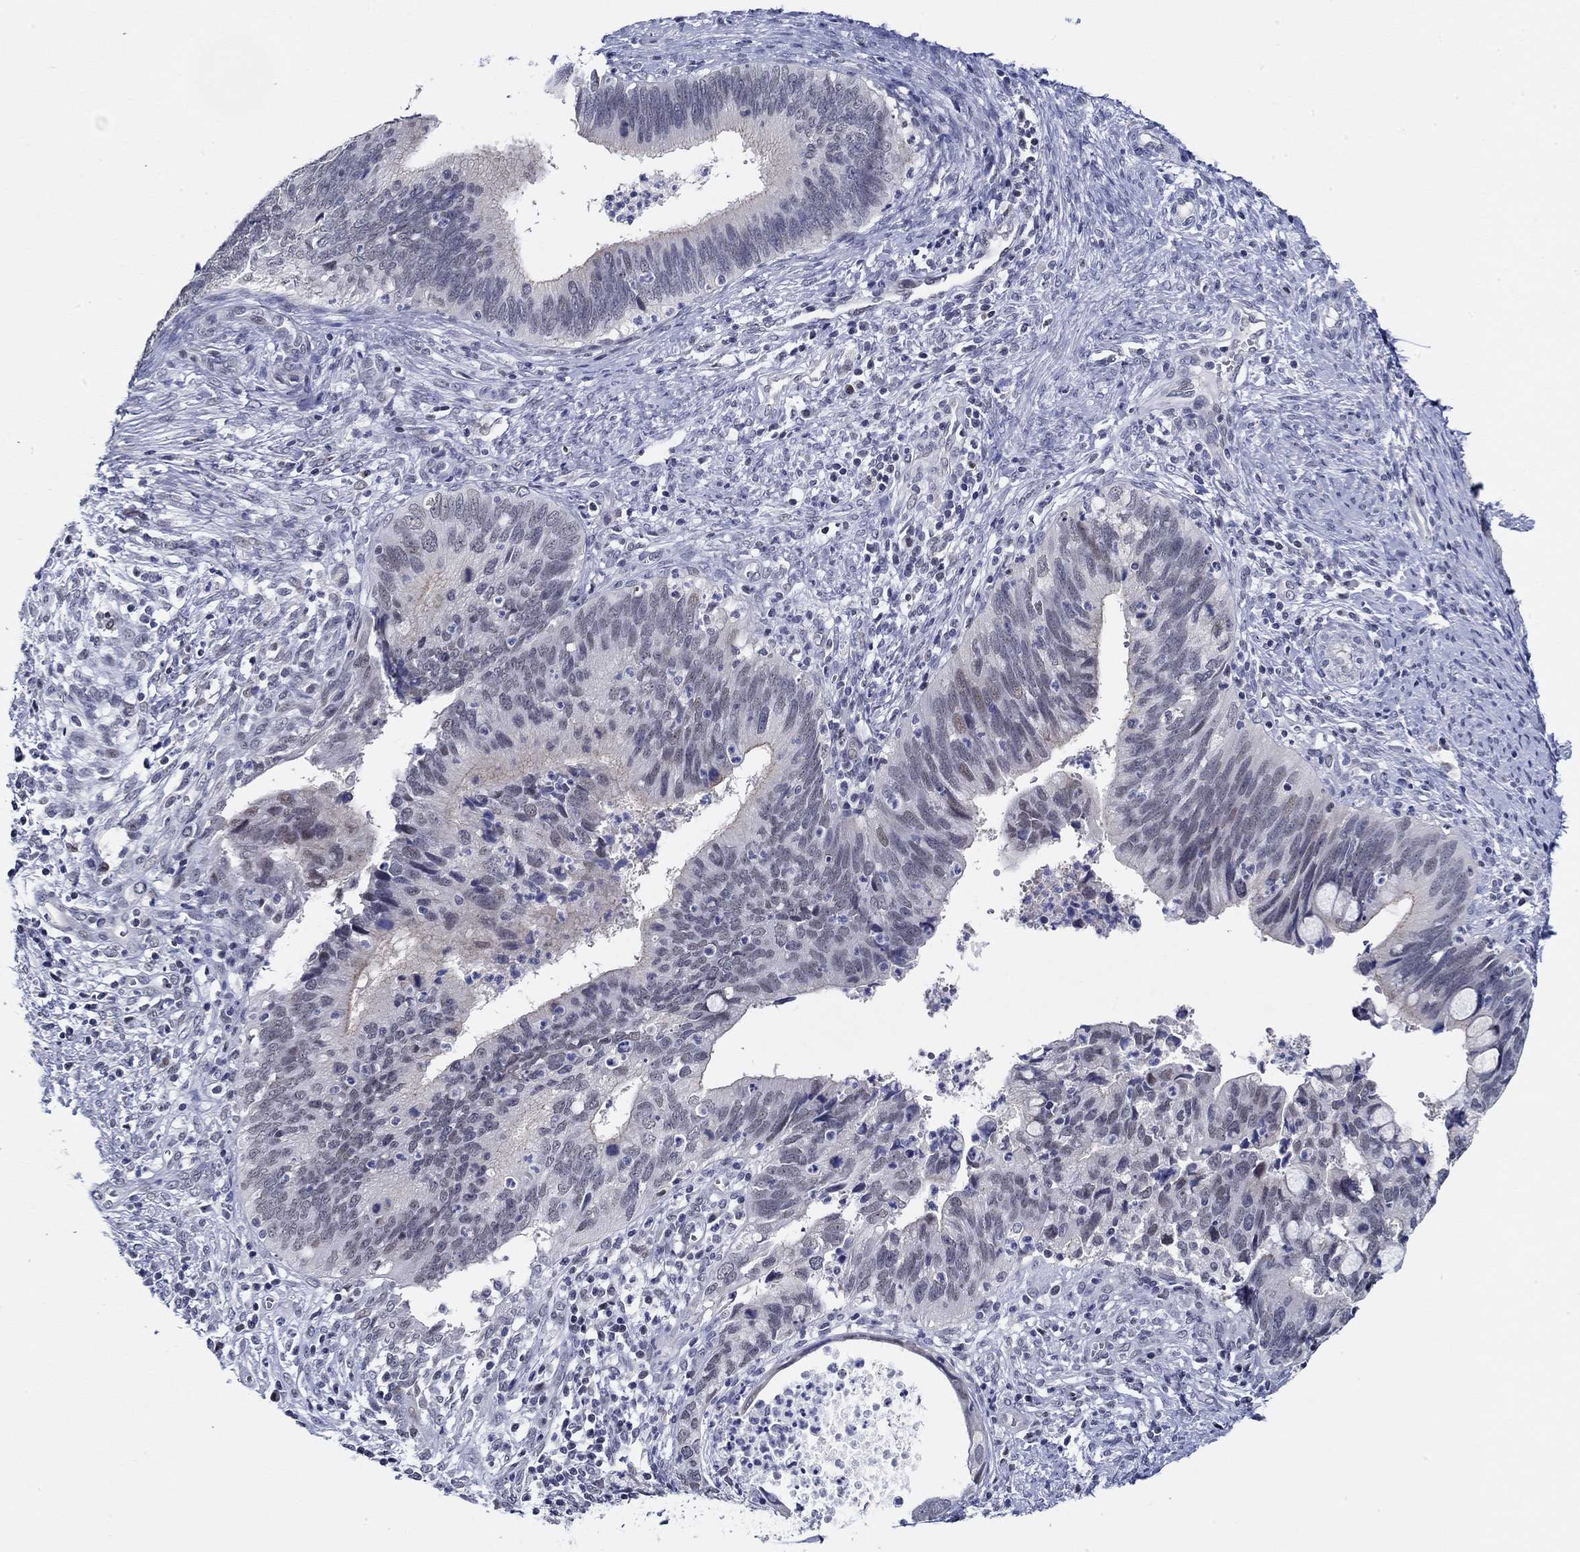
{"staining": {"intensity": "weak", "quantity": "<25%", "location": "nuclear"}, "tissue": "cervical cancer", "cell_type": "Tumor cells", "image_type": "cancer", "snomed": [{"axis": "morphology", "description": "Adenocarcinoma, NOS"}, {"axis": "topography", "description": "Cervix"}], "caption": "An IHC photomicrograph of cervical cancer is shown. There is no staining in tumor cells of cervical cancer.", "gene": "SLC34A1", "patient": {"sex": "female", "age": 42}}